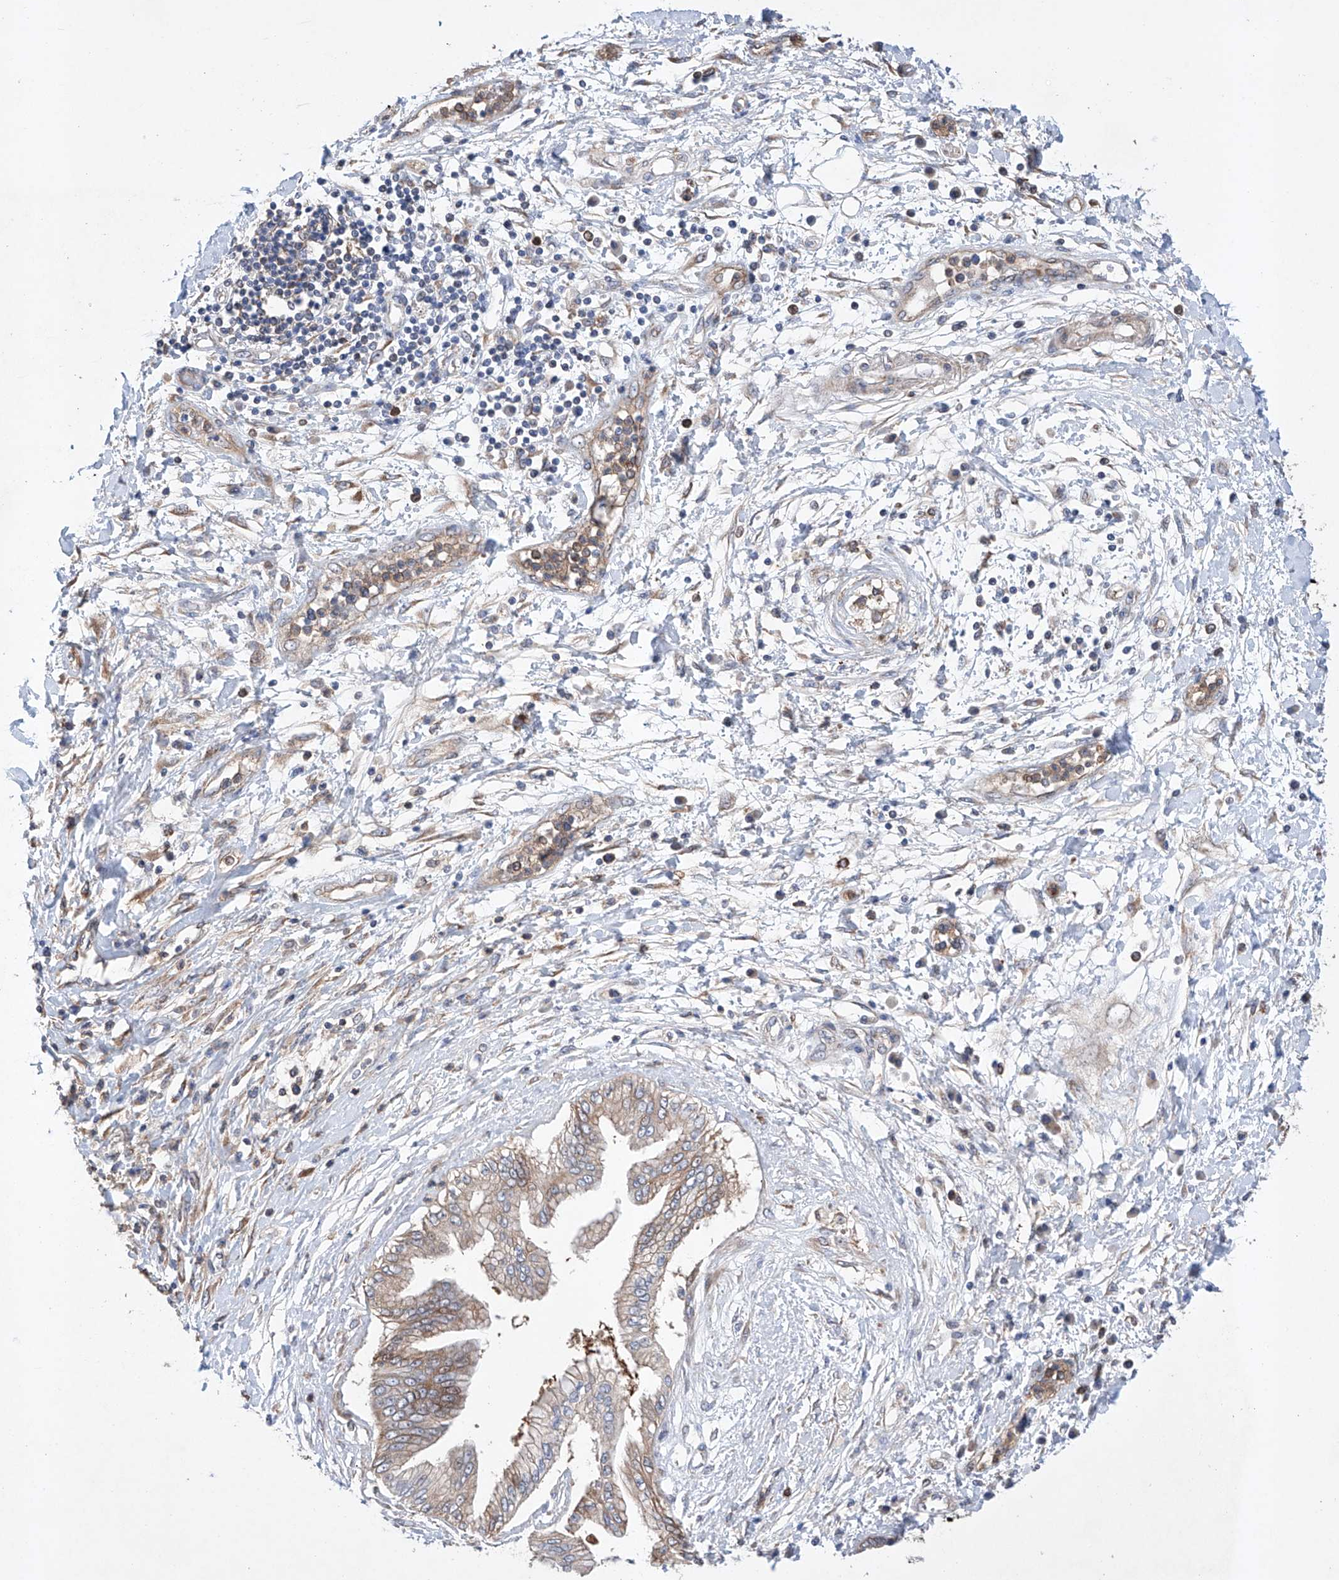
{"staining": {"intensity": "weak", "quantity": ">75%", "location": "cytoplasmic/membranous"}, "tissue": "pancreatic cancer", "cell_type": "Tumor cells", "image_type": "cancer", "snomed": [{"axis": "morphology", "description": "Adenocarcinoma, NOS"}, {"axis": "topography", "description": "Pancreas"}], "caption": "Tumor cells exhibit low levels of weak cytoplasmic/membranous positivity in about >75% of cells in human pancreatic cancer (adenocarcinoma).", "gene": "TIMM23", "patient": {"sex": "female", "age": 56}}